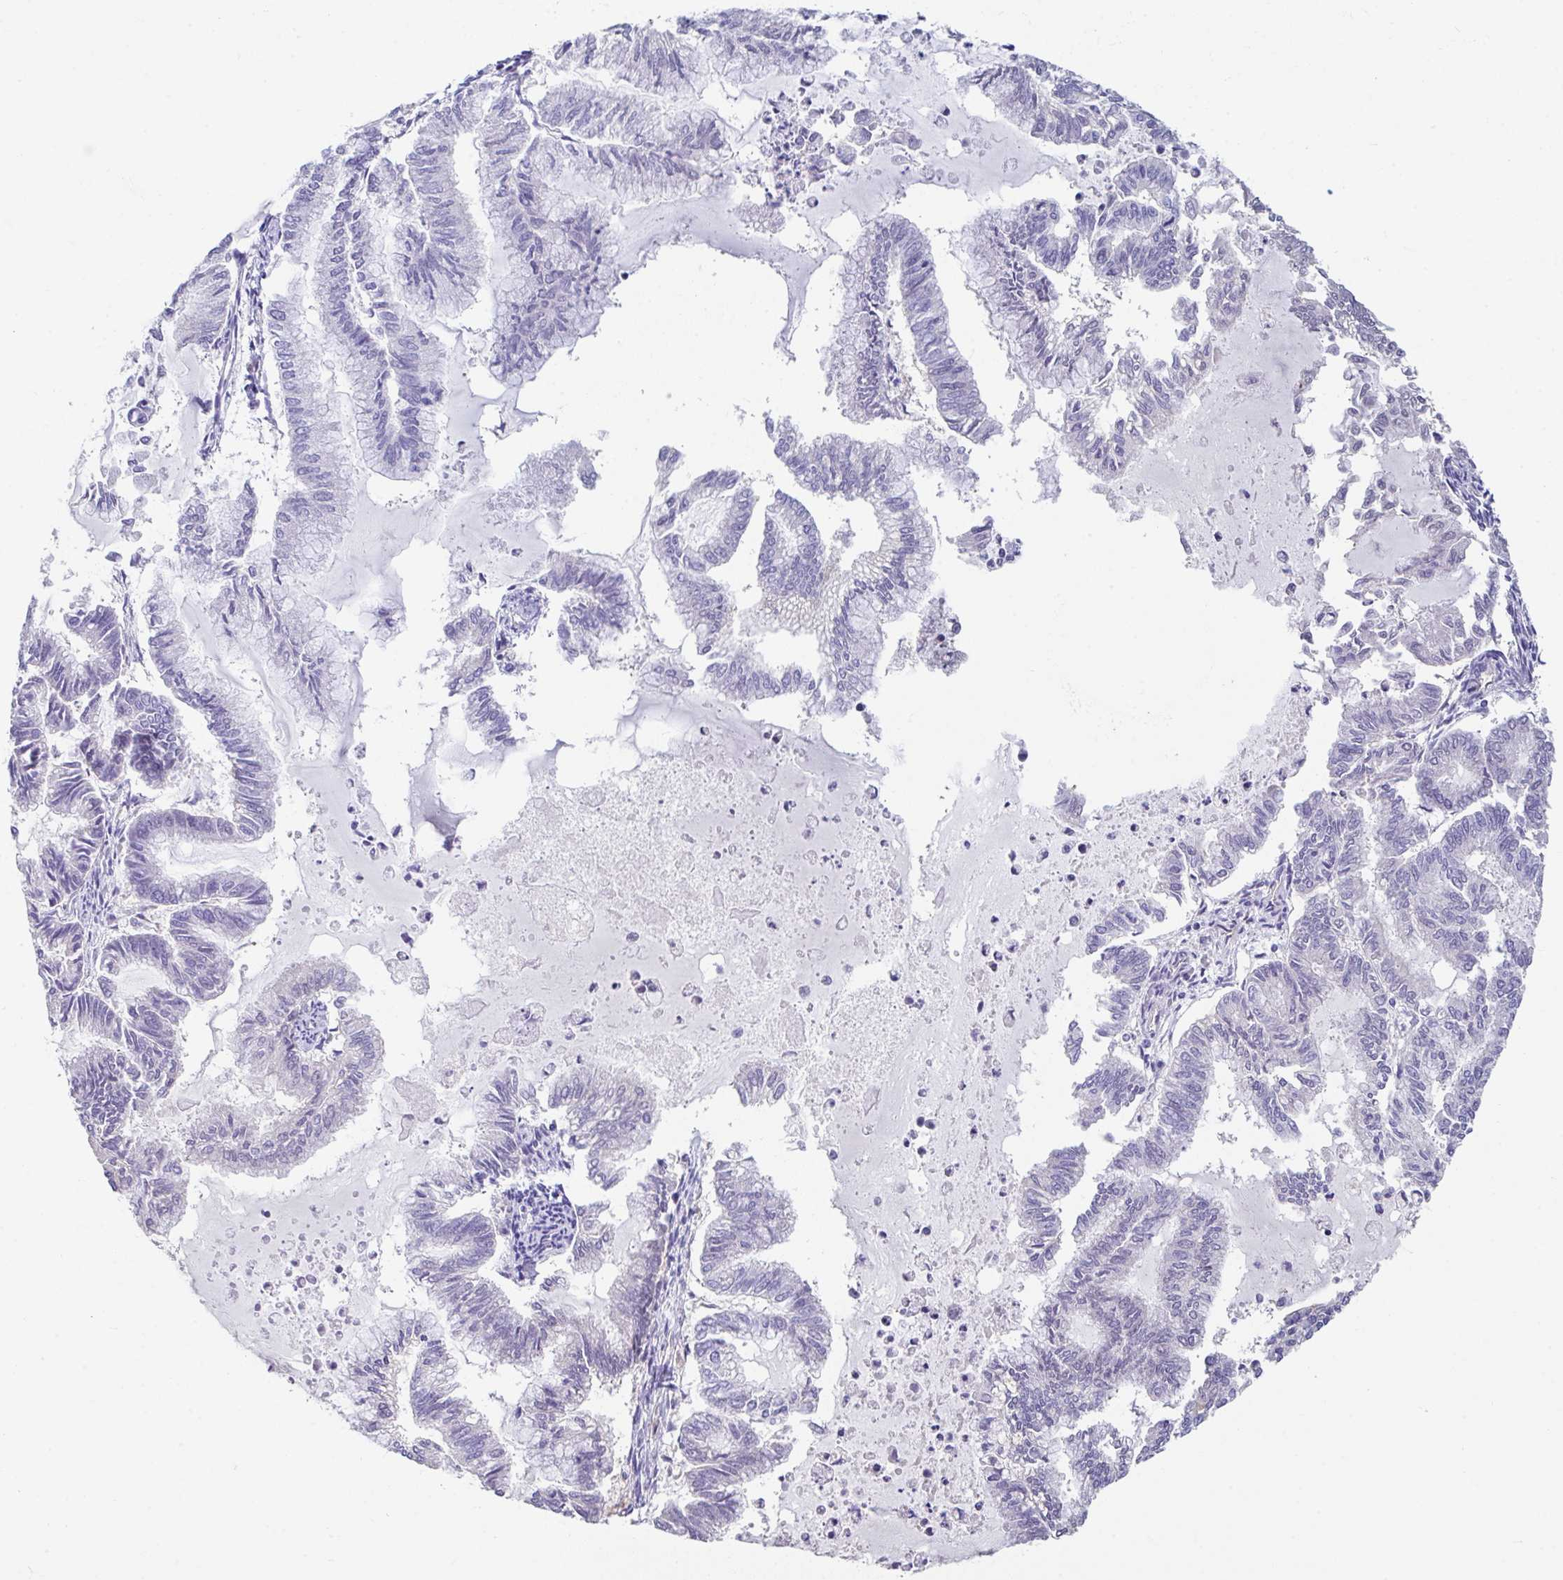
{"staining": {"intensity": "negative", "quantity": "none", "location": "none"}, "tissue": "endometrial cancer", "cell_type": "Tumor cells", "image_type": "cancer", "snomed": [{"axis": "morphology", "description": "Adenocarcinoma, NOS"}, {"axis": "topography", "description": "Endometrium"}], "caption": "High power microscopy histopathology image of an immunohistochemistry histopathology image of endometrial cancer, revealing no significant positivity in tumor cells.", "gene": "ZNF813", "patient": {"sex": "female", "age": 79}}